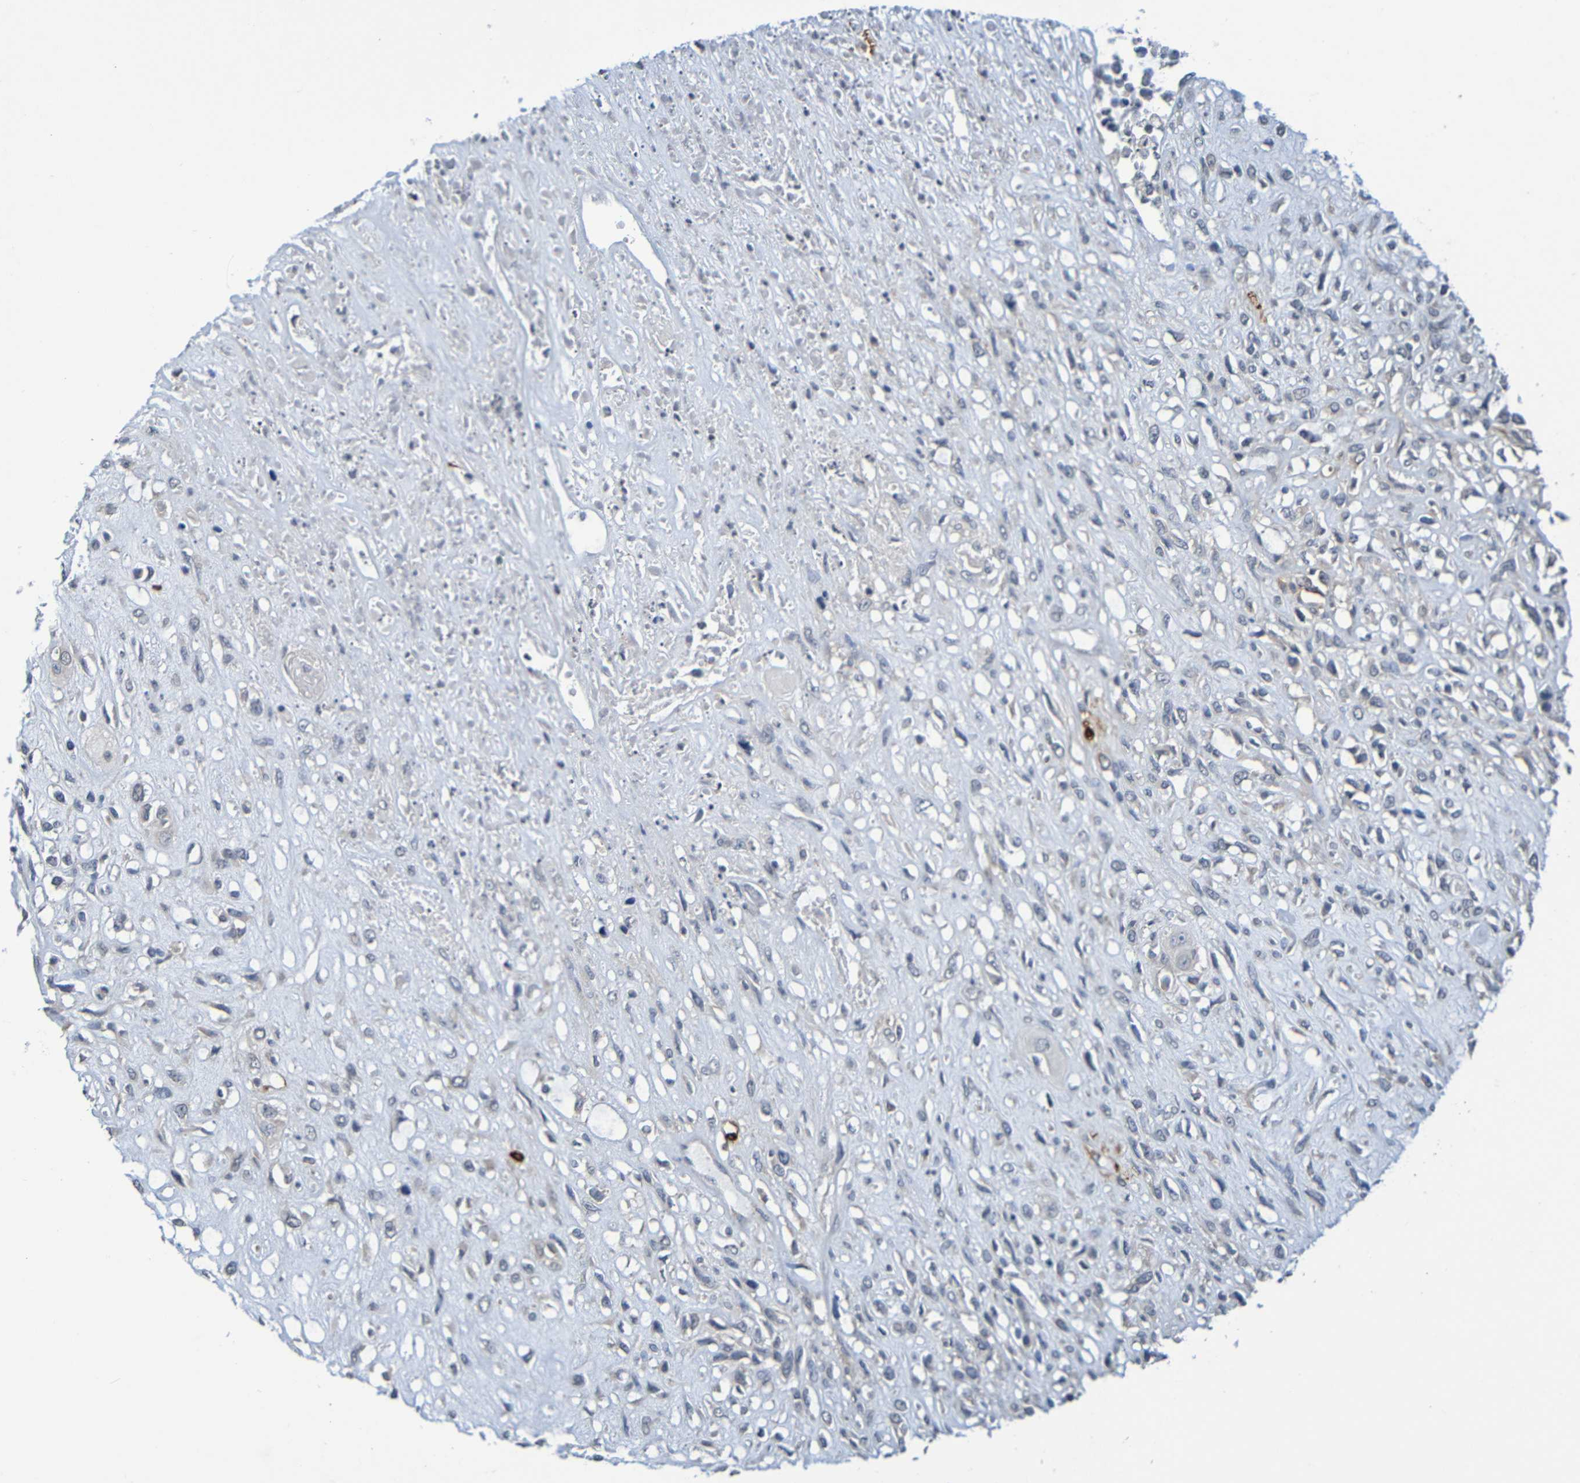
{"staining": {"intensity": "negative", "quantity": "none", "location": "none"}, "tissue": "head and neck cancer", "cell_type": "Tumor cells", "image_type": "cancer", "snomed": [{"axis": "morphology", "description": "Necrosis, NOS"}, {"axis": "morphology", "description": "Neoplasm, malignant, NOS"}, {"axis": "topography", "description": "Salivary gland"}, {"axis": "topography", "description": "Head-Neck"}], "caption": "Malignant neoplasm (head and neck) was stained to show a protein in brown. There is no significant positivity in tumor cells.", "gene": "C3AR1", "patient": {"sex": "male", "age": 43}}